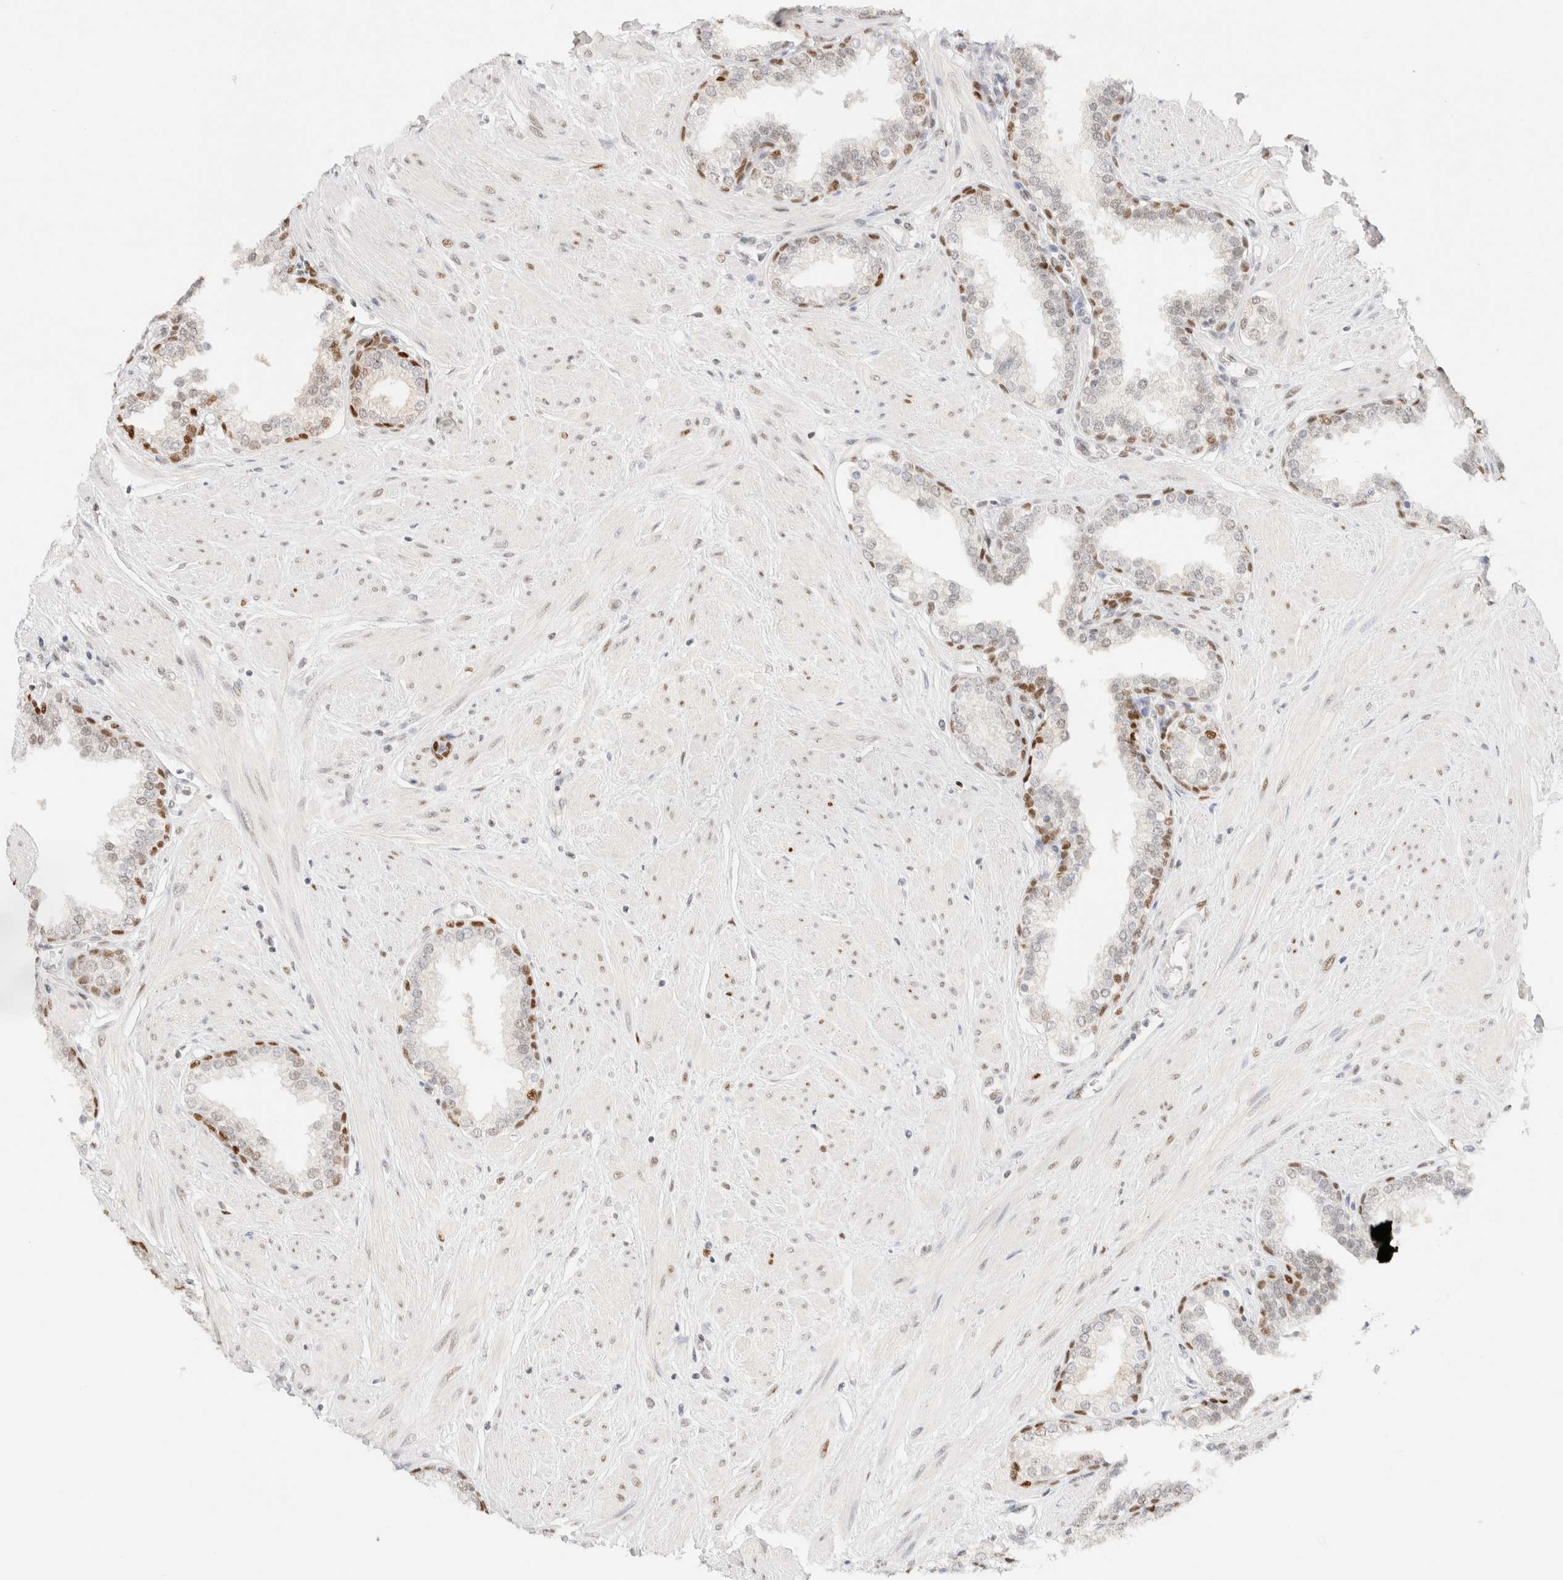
{"staining": {"intensity": "negative", "quantity": "none", "location": "none"}, "tissue": "prostate", "cell_type": "Glandular cells", "image_type": "normal", "snomed": [{"axis": "morphology", "description": "Normal tissue, NOS"}, {"axis": "topography", "description": "Prostate"}], "caption": "Prostate was stained to show a protein in brown. There is no significant positivity in glandular cells. (DAB (3,3'-diaminobenzidine) IHC with hematoxylin counter stain).", "gene": "DDB2", "patient": {"sex": "male", "age": 51}}